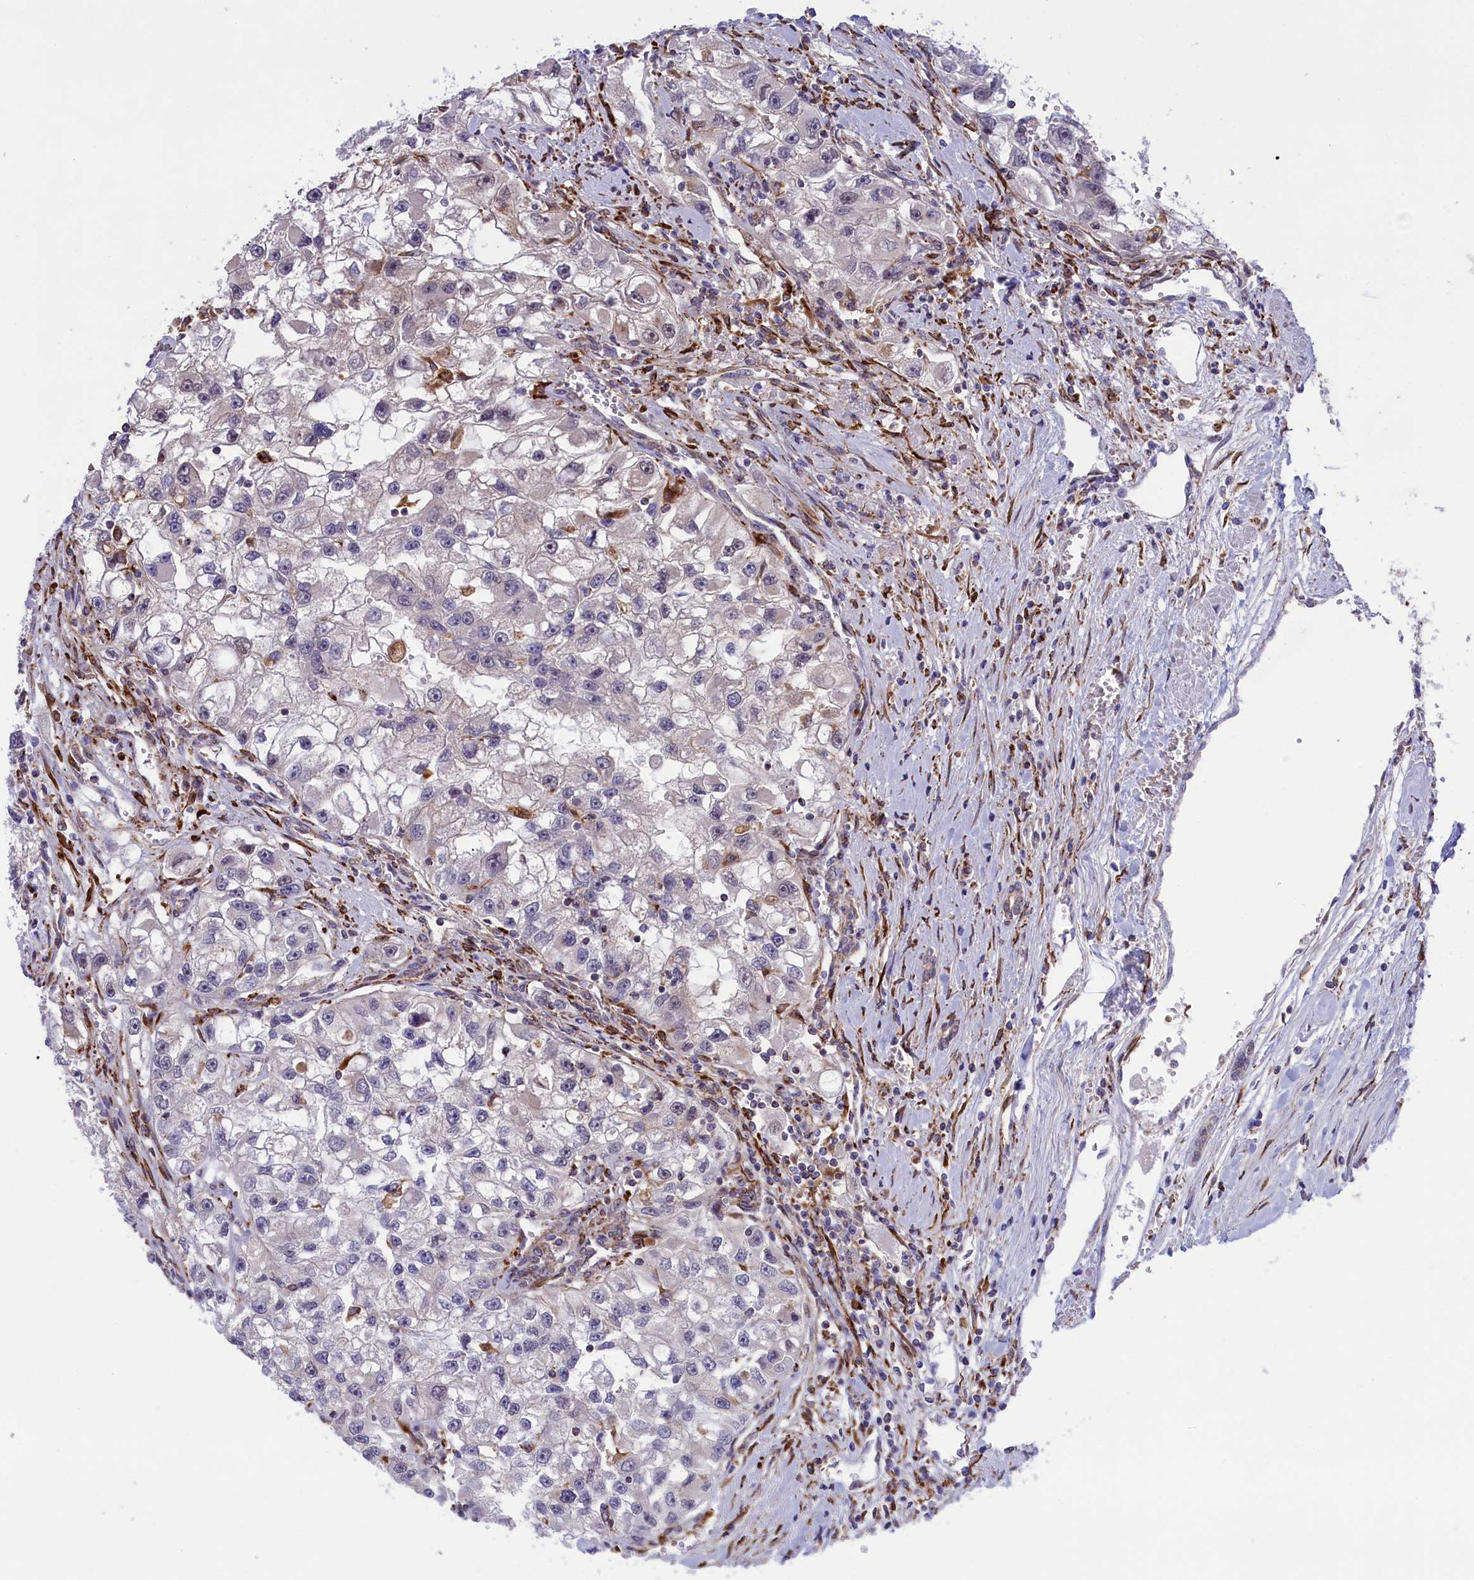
{"staining": {"intensity": "negative", "quantity": "none", "location": "none"}, "tissue": "renal cancer", "cell_type": "Tumor cells", "image_type": "cancer", "snomed": [{"axis": "morphology", "description": "Adenocarcinoma, NOS"}, {"axis": "topography", "description": "Kidney"}], "caption": "Tumor cells show no significant expression in renal cancer (adenocarcinoma).", "gene": "MAN2B1", "patient": {"sex": "male", "age": 63}}